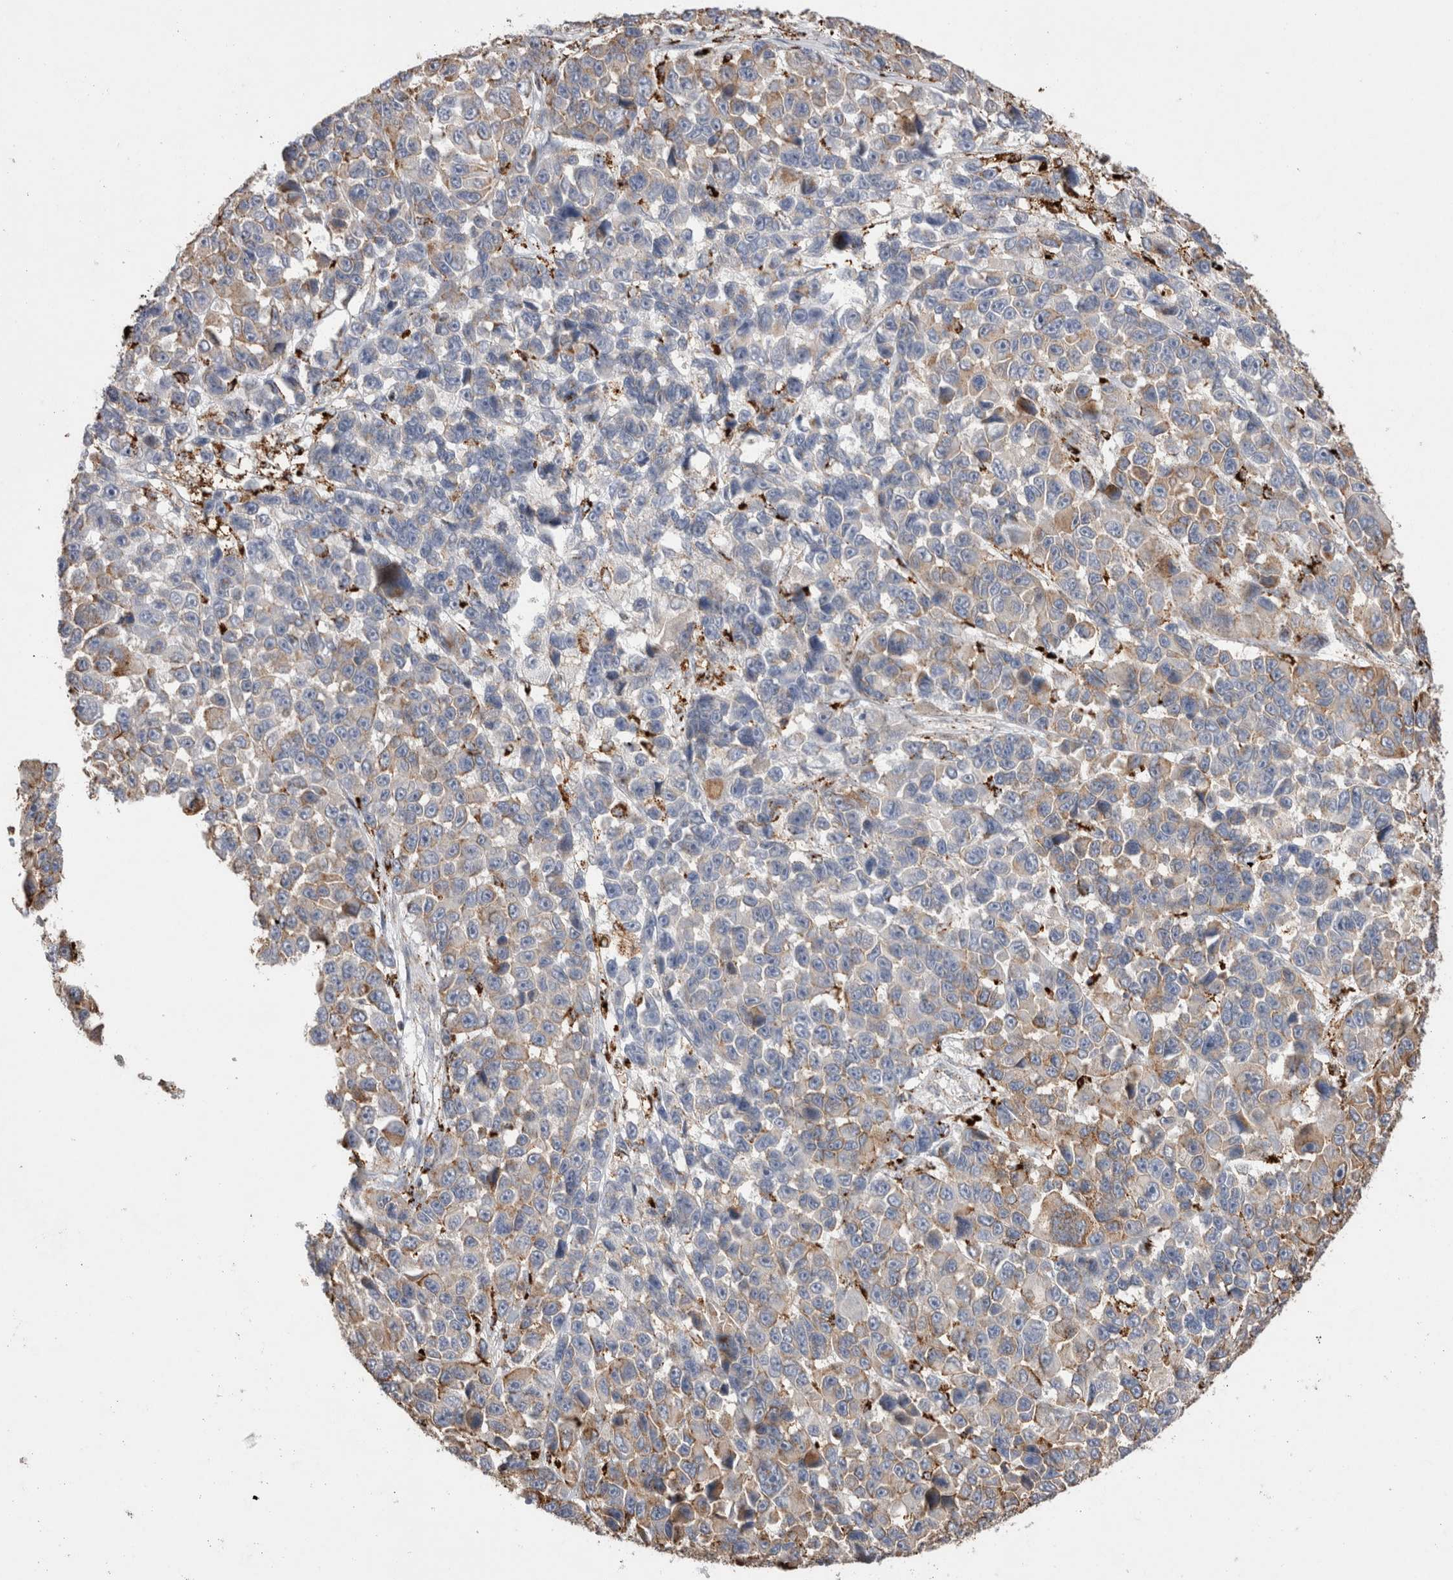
{"staining": {"intensity": "weak", "quantity": "25%-75%", "location": "cytoplasmic/membranous"}, "tissue": "melanoma", "cell_type": "Tumor cells", "image_type": "cancer", "snomed": [{"axis": "morphology", "description": "Malignant melanoma, NOS"}, {"axis": "topography", "description": "Skin"}], "caption": "Immunohistochemical staining of malignant melanoma reveals low levels of weak cytoplasmic/membranous protein expression in approximately 25%-75% of tumor cells. Immunohistochemistry (ihc) stains the protein in brown and the nuclei are stained blue.", "gene": "CTSA", "patient": {"sex": "male", "age": 53}}